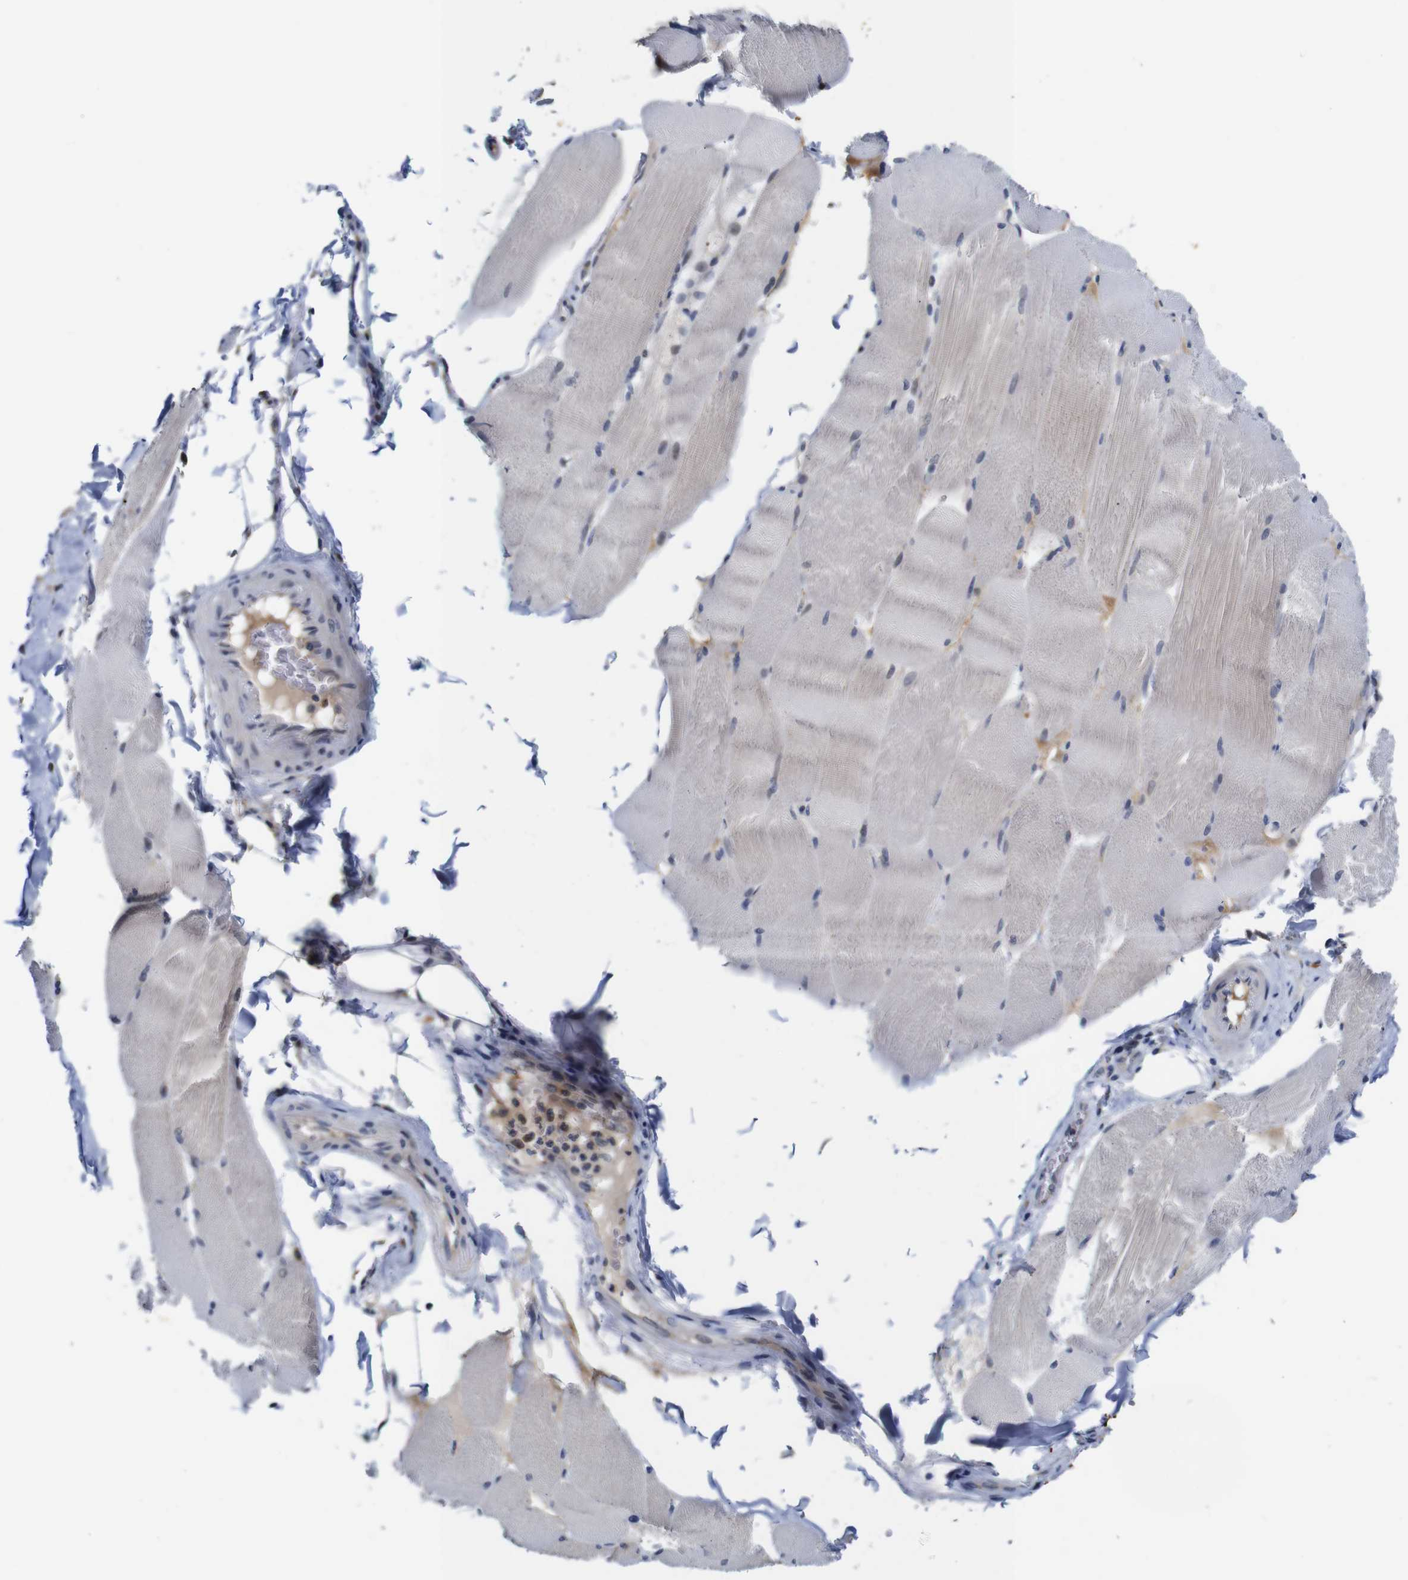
{"staining": {"intensity": "negative", "quantity": "none", "location": "none"}, "tissue": "skeletal muscle", "cell_type": "Myocytes", "image_type": "normal", "snomed": [{"axis": "morphology", "description": "Normal tissue, NOS"}, {"axis": "topography", "description": "Skin"}, {"axis": "topography", "description": "Skeletal muscle"}], "caption": "Immunohistochemistry image of benign human skeletal muscle stained for a protein (brown), which exhibits no staining in myocytes.", "gene": "FURIN", "patient": {"sex": "male", "age": 83}}